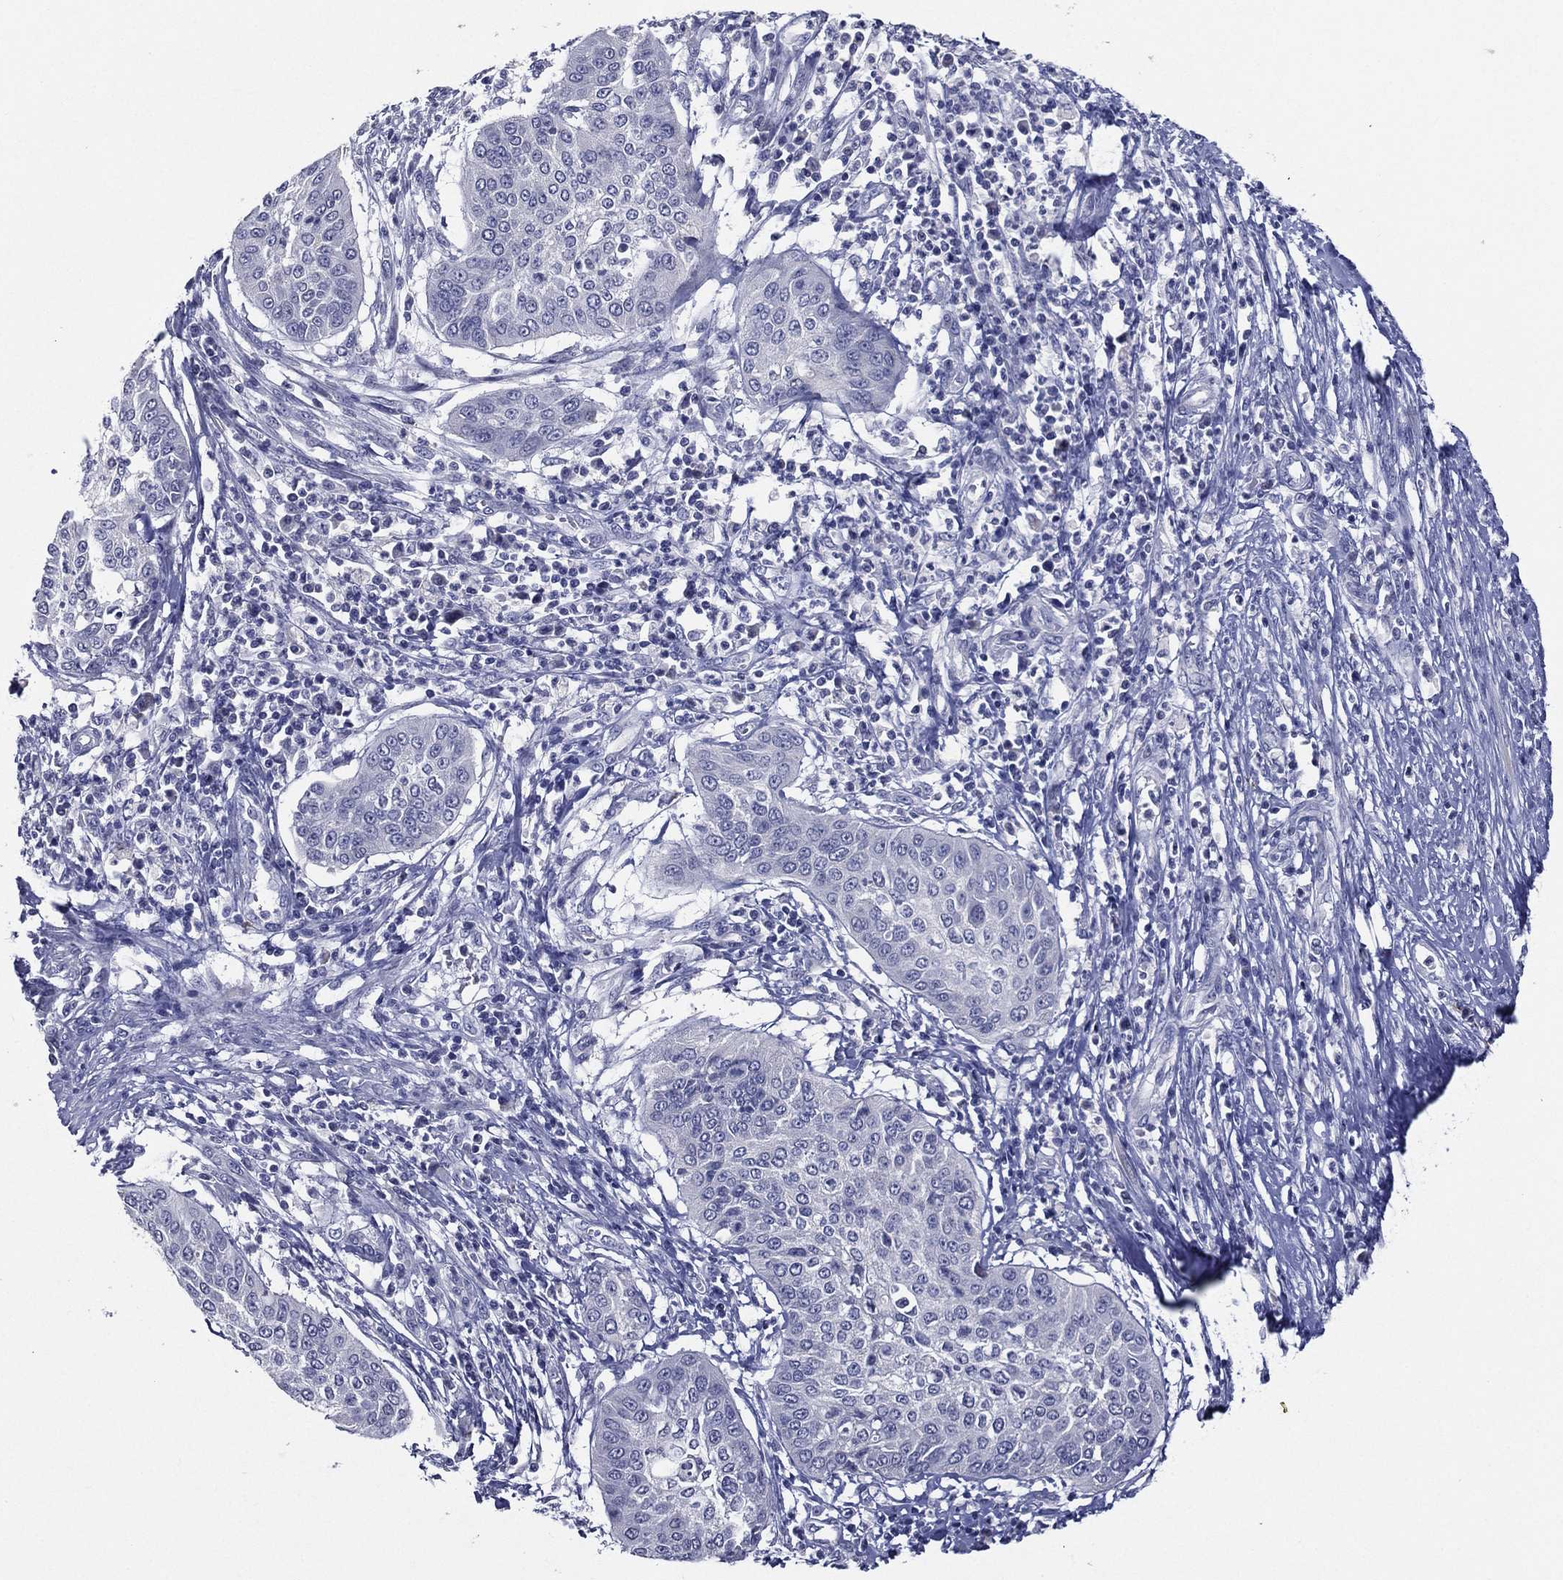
{"staining": {"intensity": "negative", "quantity": "none", "location": "none"}, "tissue": "cervical cancer", "cell_type": "Tumor cells", "image_type": "cancer", "snomed": [{"axis": "morphology", "description": "Normal tissue, NOS"}, {"axis": "morphology", "description": "Squamous cell carcinoma, NOS"}, {"axis": "topography", "description": "Cervix"}], "caption": "Immunohistochemistry (IHC) photomicrograph of cervical squamous cell carcinoma stained for a protein (brown), which exhibits no expression in tumor cells.", "gene": "SLC13A4", "patient": {"sex": "female", "age": 39}}